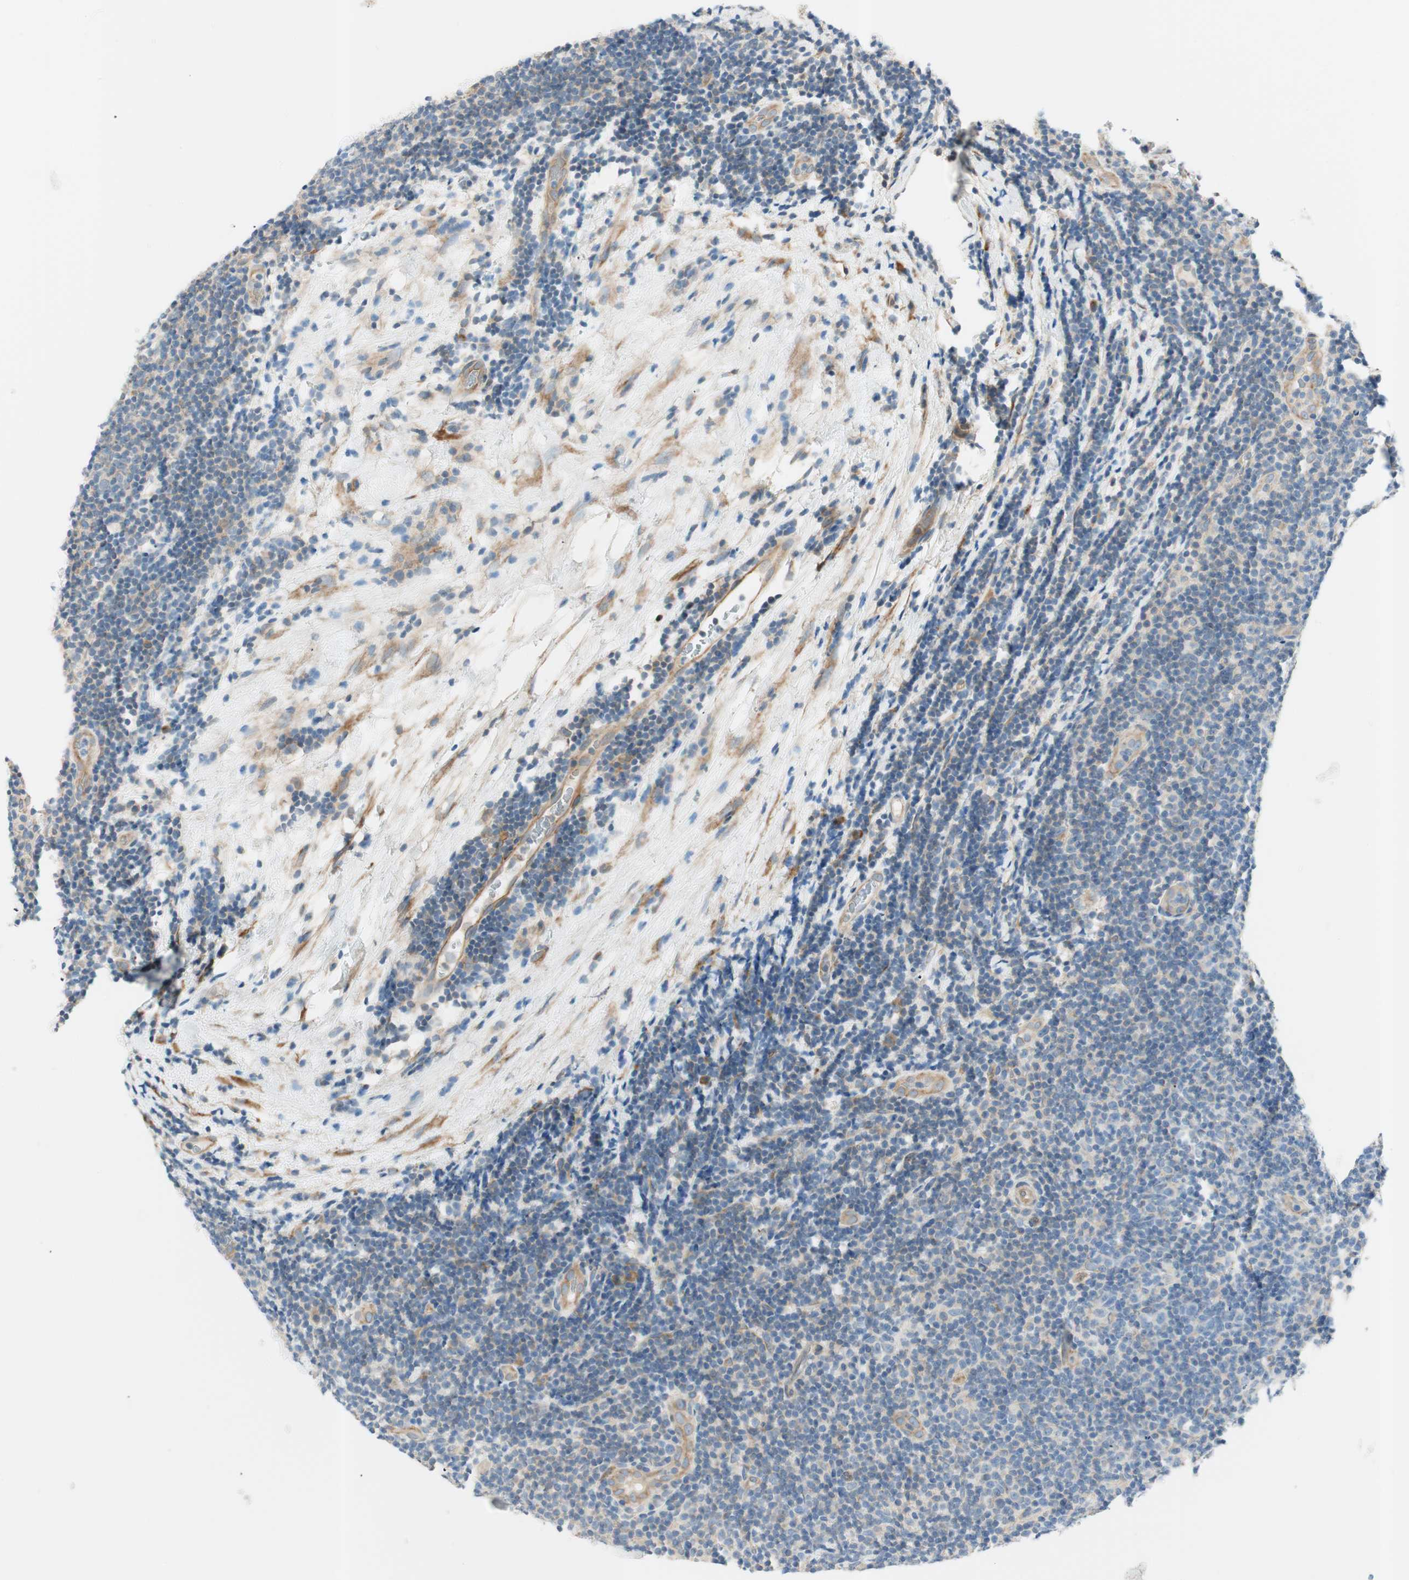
{"staining": {"intensity": "negative", "quantity": "none", "location": "none"}, "tissue": "lymphoma", "cell_type": "Tumor cells", "image_type": "cancer", "snomed": [{"axis": "morphology", "description": "Malignant lymphoma, non-Hodgkin's type, Low grade"}, {"axis": "topography", "description": "Lymph node"}], "caption": "Micrograph shows no significant protein expression in tumor cells of low-grade malignant lymphoma, non-Hodgkin's type. (Immunohistochemistry, brightfield microscopy, high magnification).", "gene": "CDK3", "patient": {"sex": "male", "age": 83}}